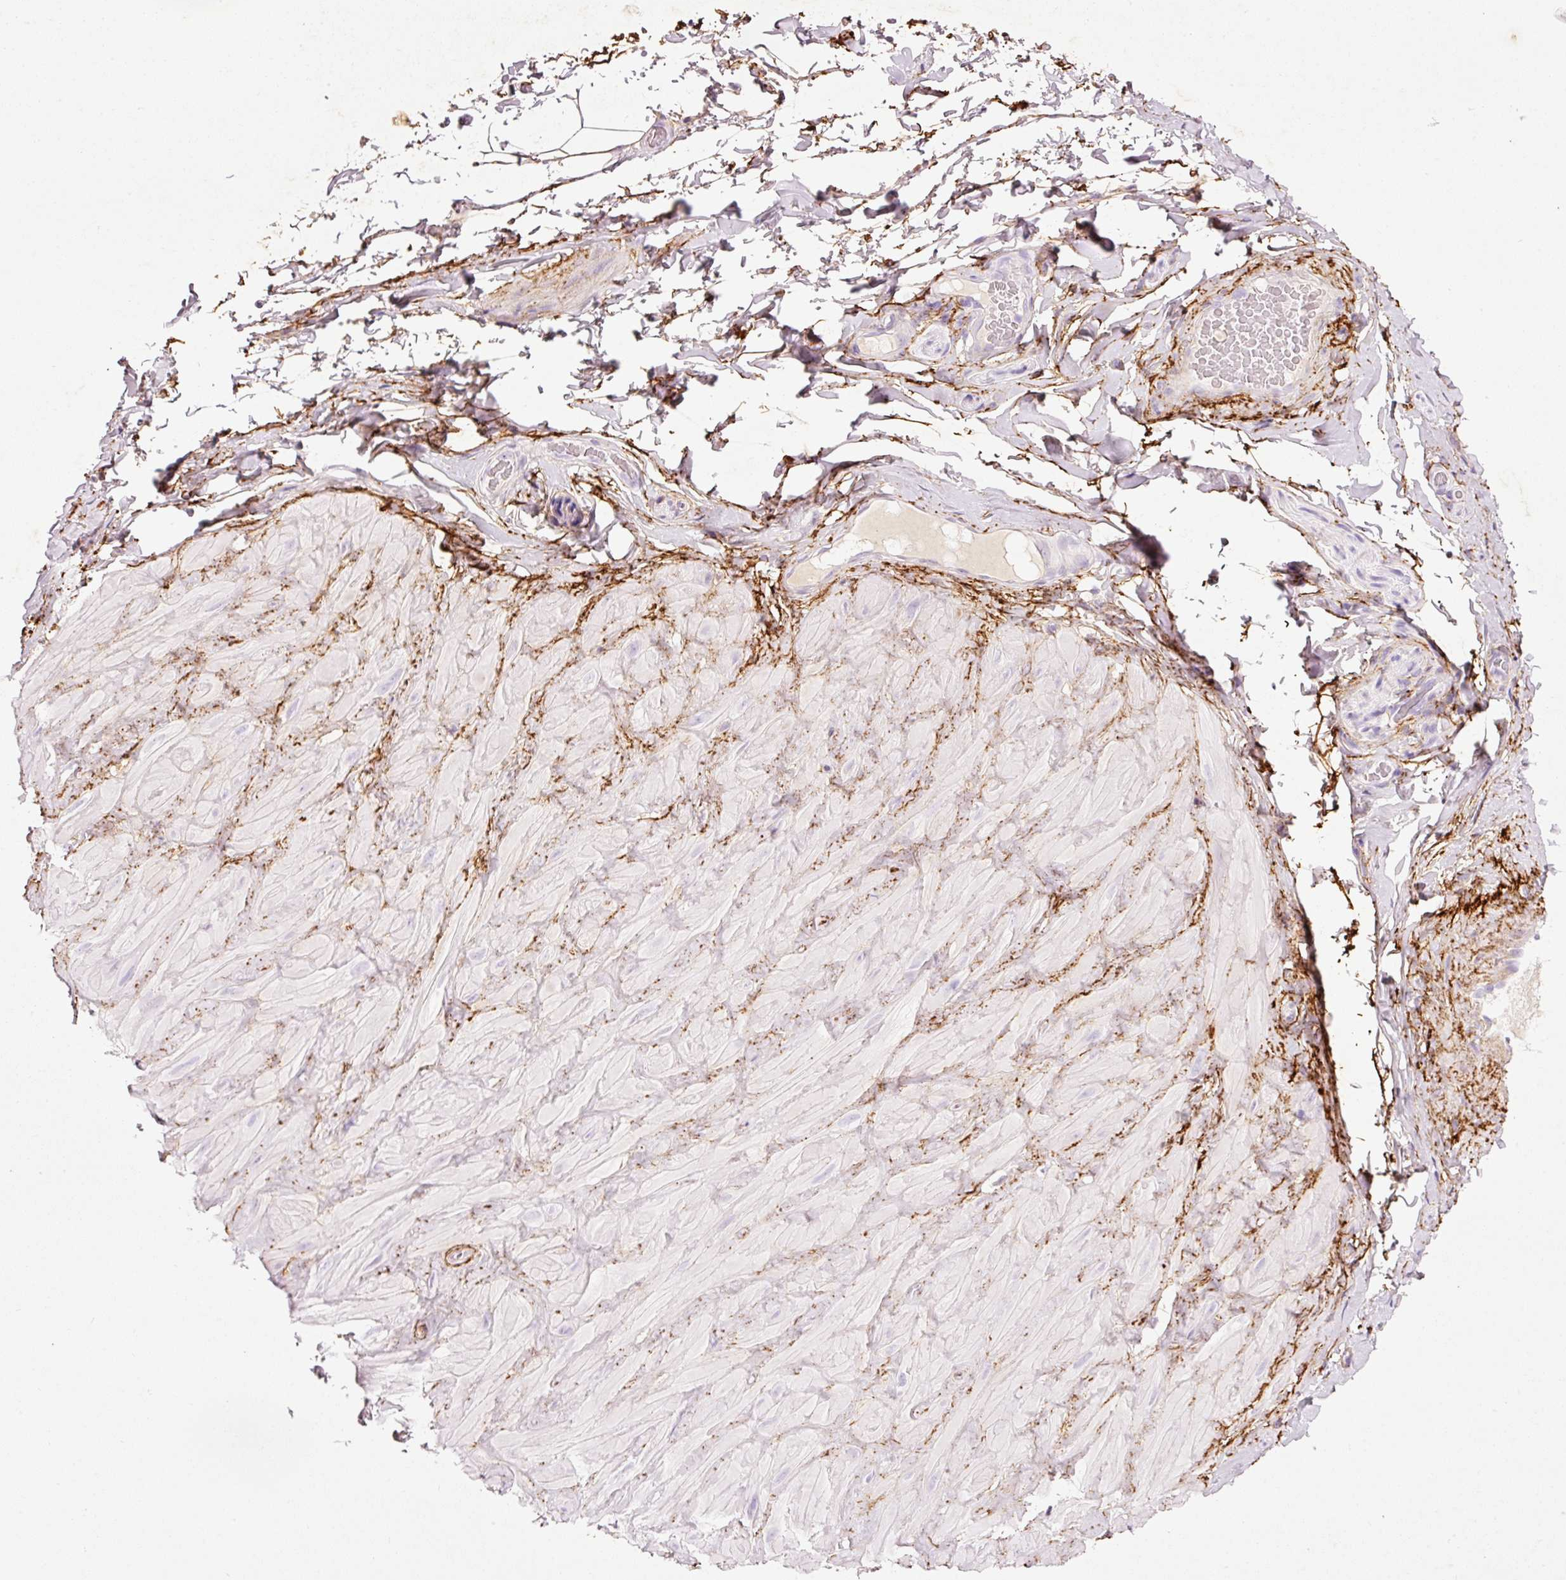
{"staining": {"intensity": "weak", "quantity": "<25%", "location": "cytoplasmic/membranous"}, "tissue": "adipose tissue", "cell_type": "Adipocytes", "image_type": "normal", "snomed": [{"axis": "morphology", "description": "Normal tissue, NOS"}, {"axis": "topography", "description": "Vascular tissue"}, {"axis": "topography", "description": "Peripheral nerve tissue"}], "caption": "This is an immunohistochemistry (IHC) image of benign adipose tissue. There is no positivity in adipocytes.", "gene": "MFAP4", "patient": {"sex": "male", "age": 41}}